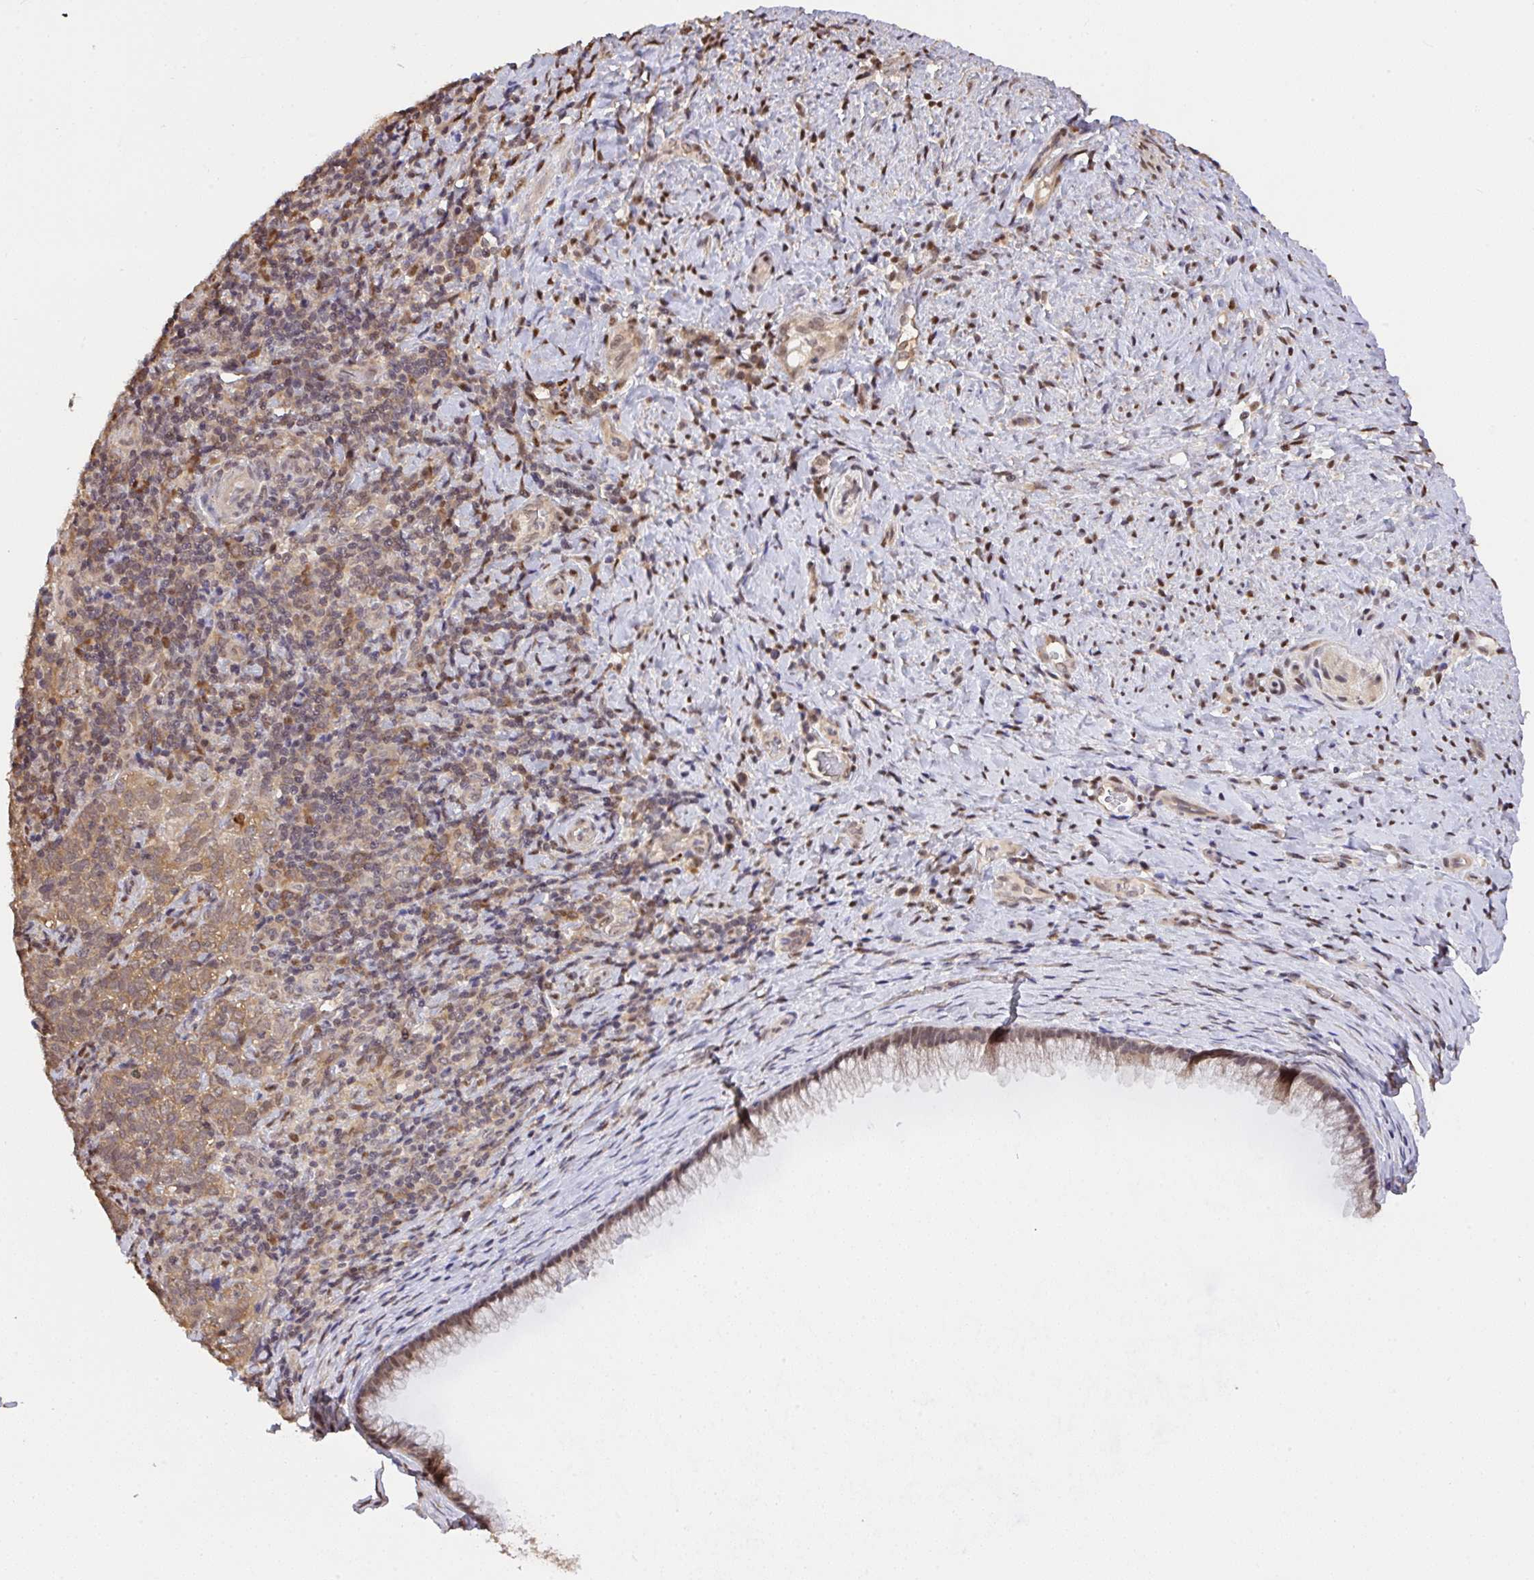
{"staining": {"intensity": "moderate", "quantity": ">75%", "location": "cytoplasmic/membranous"}, "tissue": "cervical cancer", "cell_type": "Tumor cells", "image_type": "cancer", "snomed": [{"axis": "morphology", "description": "Normal tissue, NOS"}, {"axis": "morphology", "description": "Squamous cell carcinoma, NOS"}, {"axis": "topography", "description": "Vagina"}, {"axis": "topography", "description": "Cervix"}], "caption": "A medium amount of moderate cytoplasmic/membranous expression is appreciated in about >75% of tumor cells in cervical cancer (squamous cell carcinoma) tissue.", "gene": "C12orf57", "patient": {"sex": "female", "age": 45}}